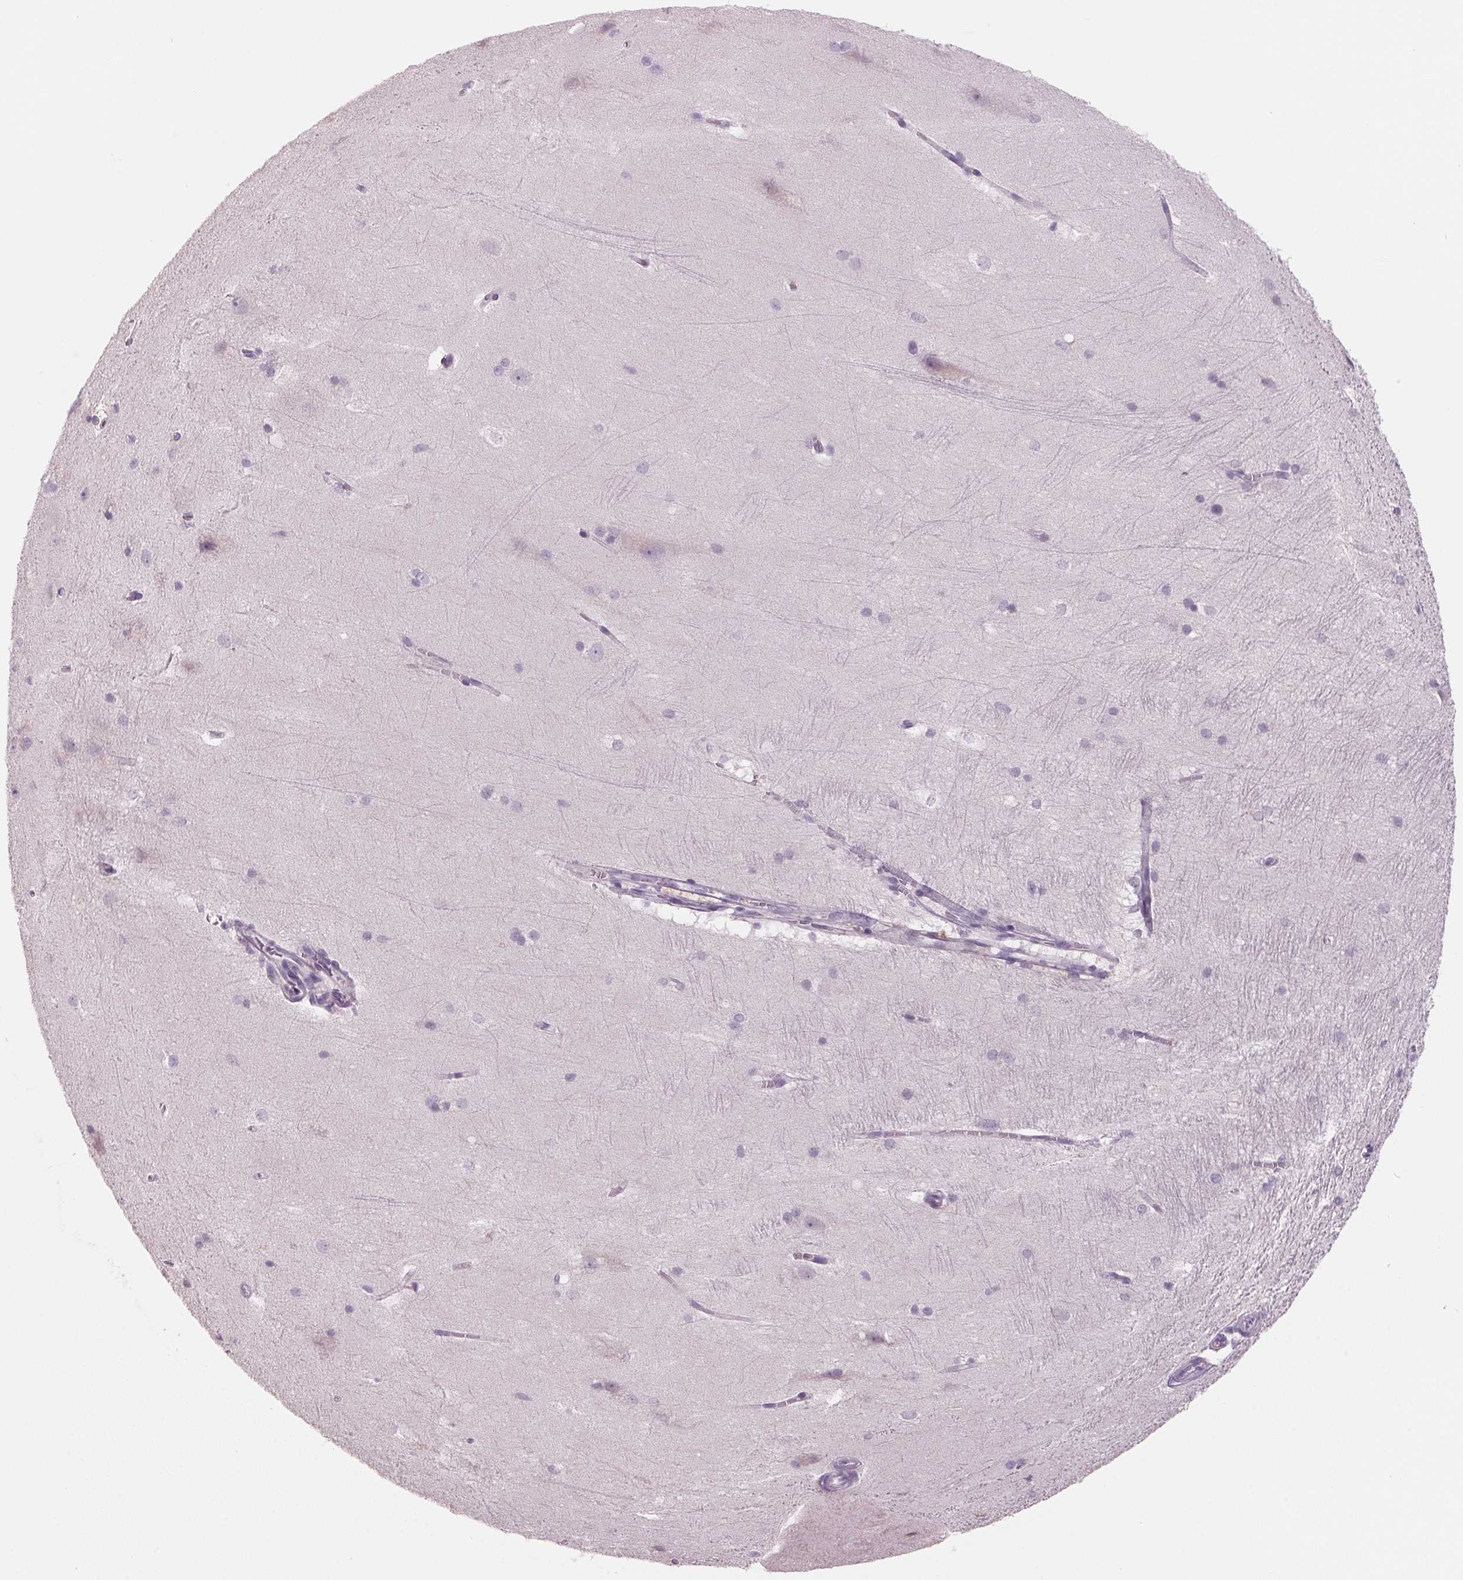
{"staining": {"intensity": "negative", "quantity": "none", "location": "none"}, "tissue": "hippocampus", "cell_type": "Glial cells", "image_type": "normal", "snomed": [{"axis": "morphology", "description": "Normal tissue, NOS"}, {"axis": "topography", "description": "Cerebral cortex"}, {"axis": "topography", "description": "Hippocampus"}], "caption": "Immunohistochemistry (IHC) histopathology image of unremarkable hippocampus: human hippocampus stained with DAB displays no significant protein expression in glial cells.", "gene": "ADAM20", "patient": {"sex": "female", "age": 19}}